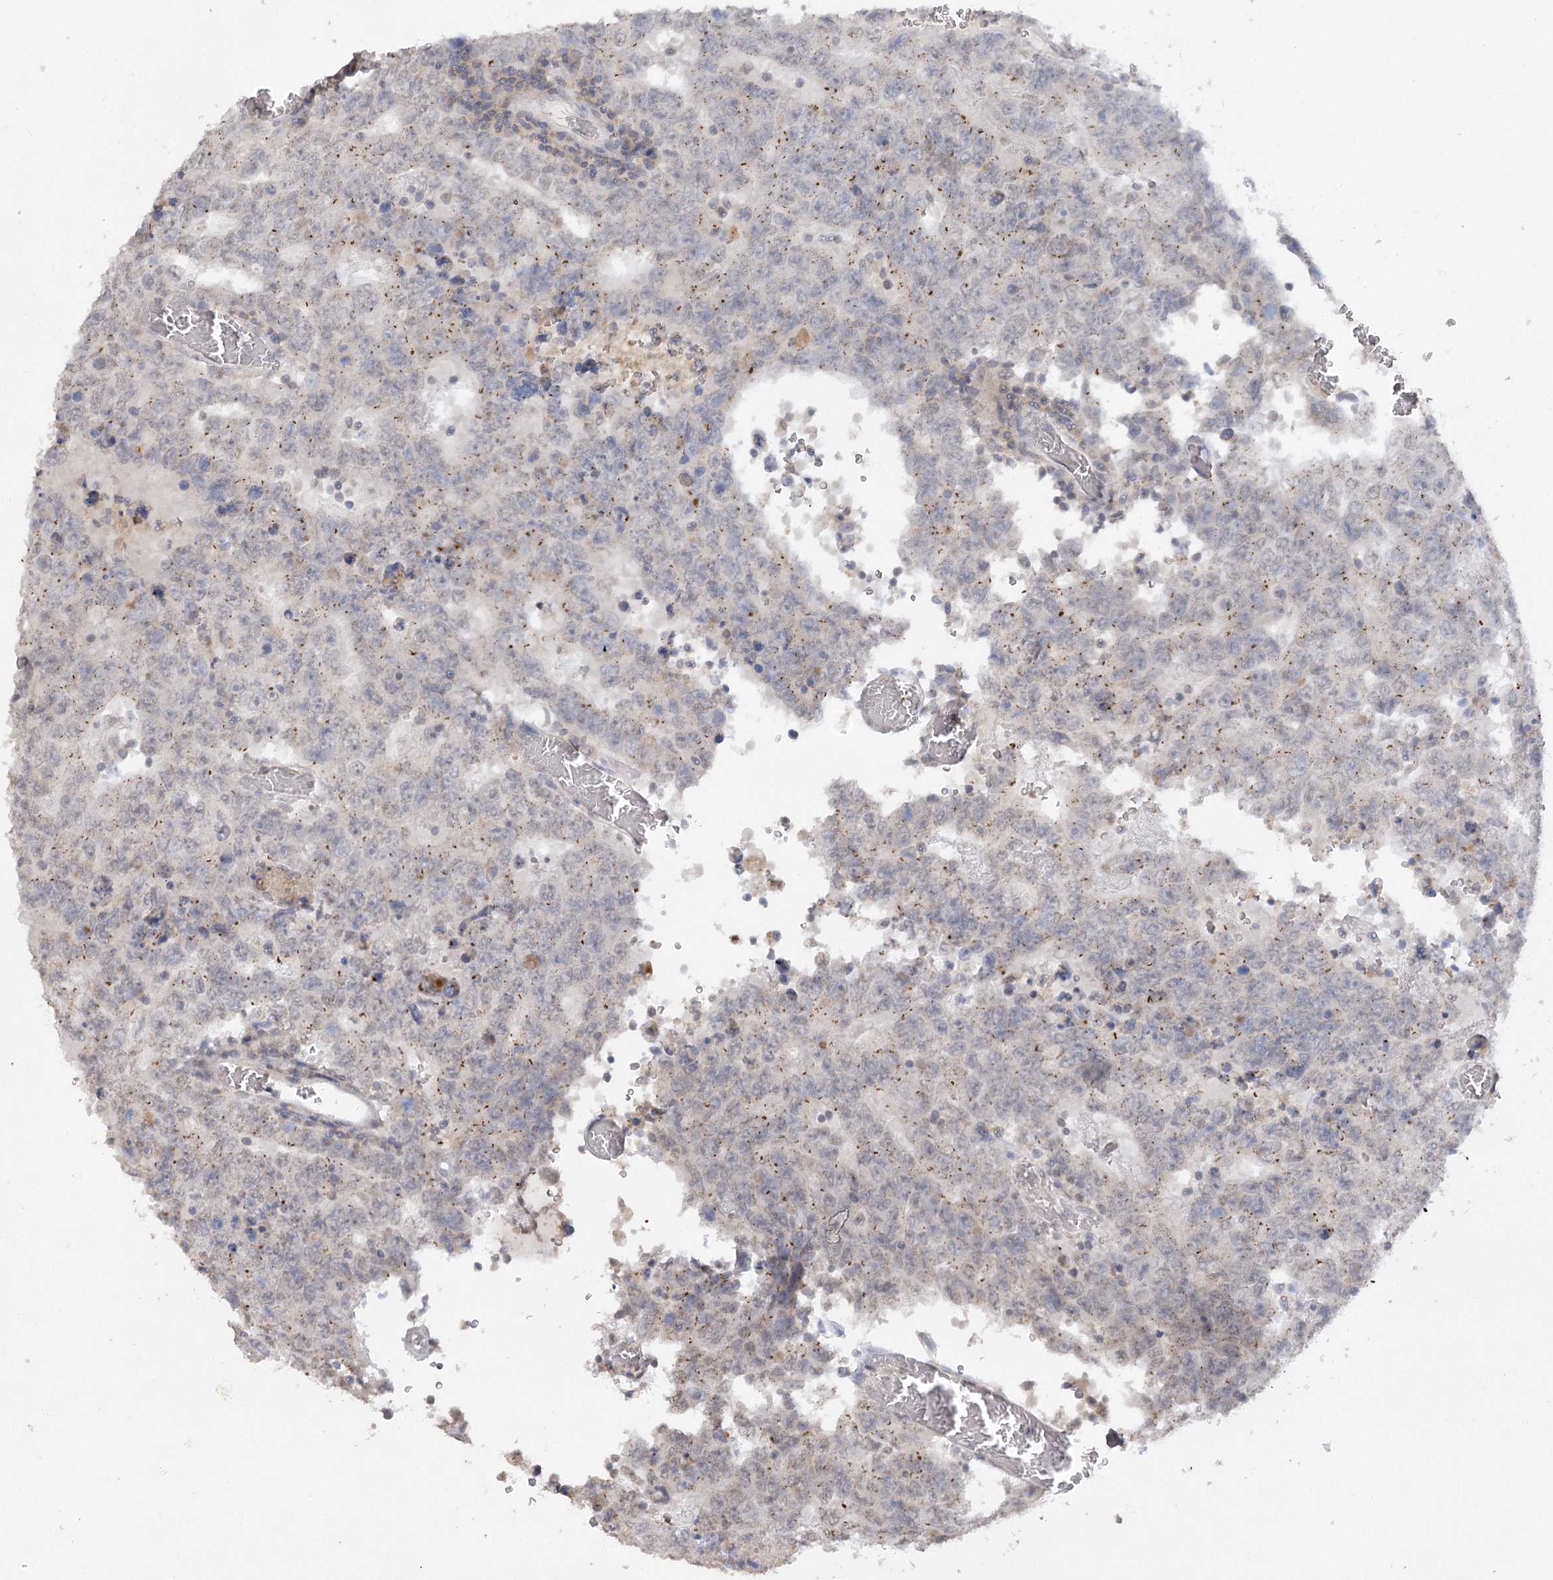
{"staining": {"intensity": "weak", "quantity": "<25%", "location": "cytoplasmic/membranous"}, "tissue": "testis cancer", "cell_type": "Tumor cells", "image_type": "cancer", "snomed": [{"axis": "morphology", "description": "Carcinoma, Embryonal, NOS"}, {"axis": "topography", "description": "Testis"}], "caption": "Immunohistochemical staining of human testis cancer (embryonal carcinoma) reveals no significant expression in tumor cells.", "gene": "TRAF3IP1", "patient": {"sex": "male", "age": 26}}